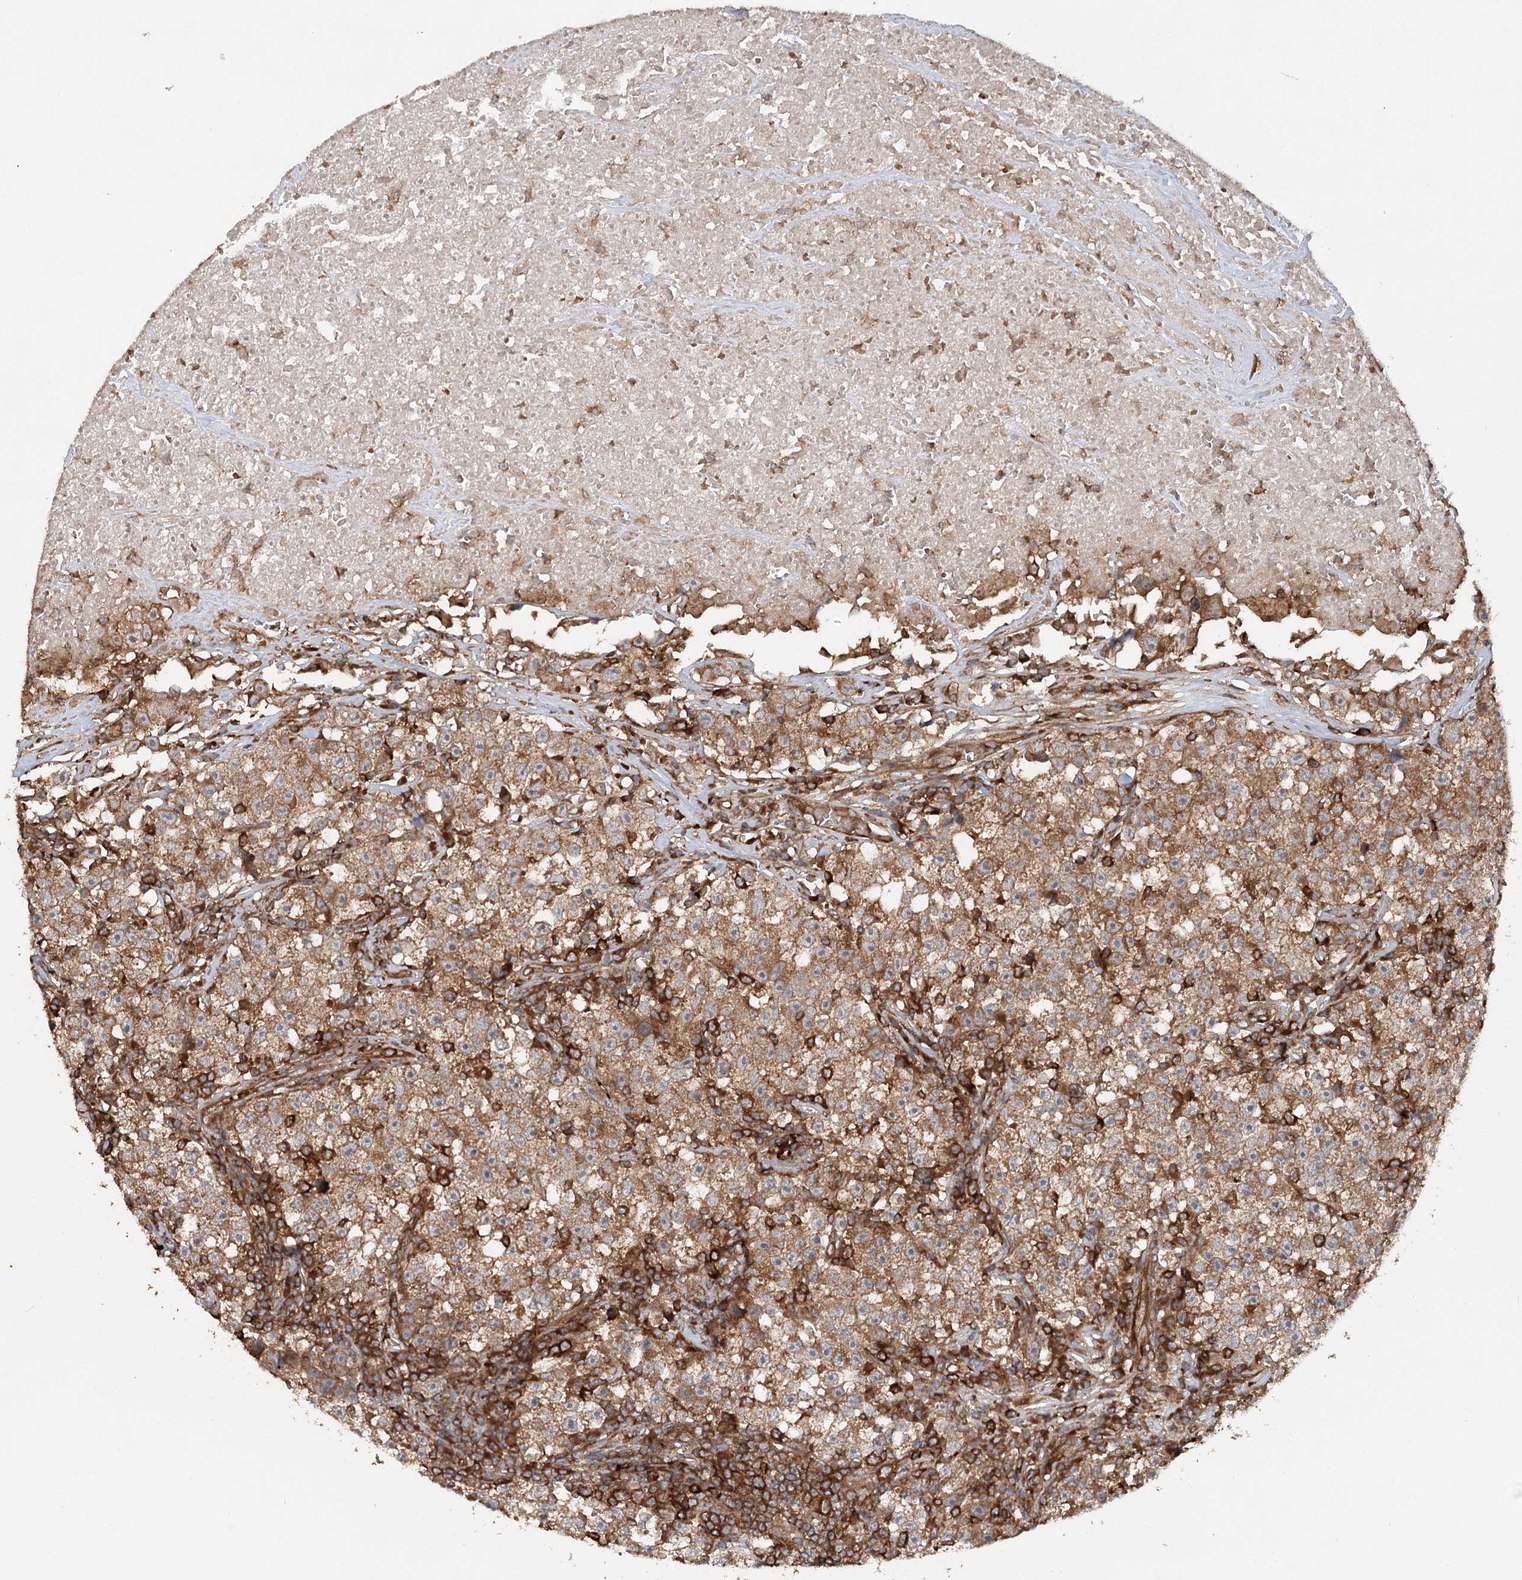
{"staining": {"intensity": "moderate", "quantity": ">75%", "location": "cytoplasmic/membranous"}, "tissue": "testis cancer", "cell_type": "Tumor cells", "image_type": "cancer", "snomed": [{"axis": "morphology", "description": "Seminoma, NOS"}, {"axis": "topography", "description": "Testis"}], "caption": "High-magnification brightfield microscopy of testis cancer stained with DAB (3,3'-diaminobenzidine) (brown) and counterstained with hematoxylin (blue). tumor cells exhibit moderate cytoplasmic/membranous staining is appreciated in about>75% of cells.", "gene": "PAIP2", "patient": {"sex": "male", "age": 22}}